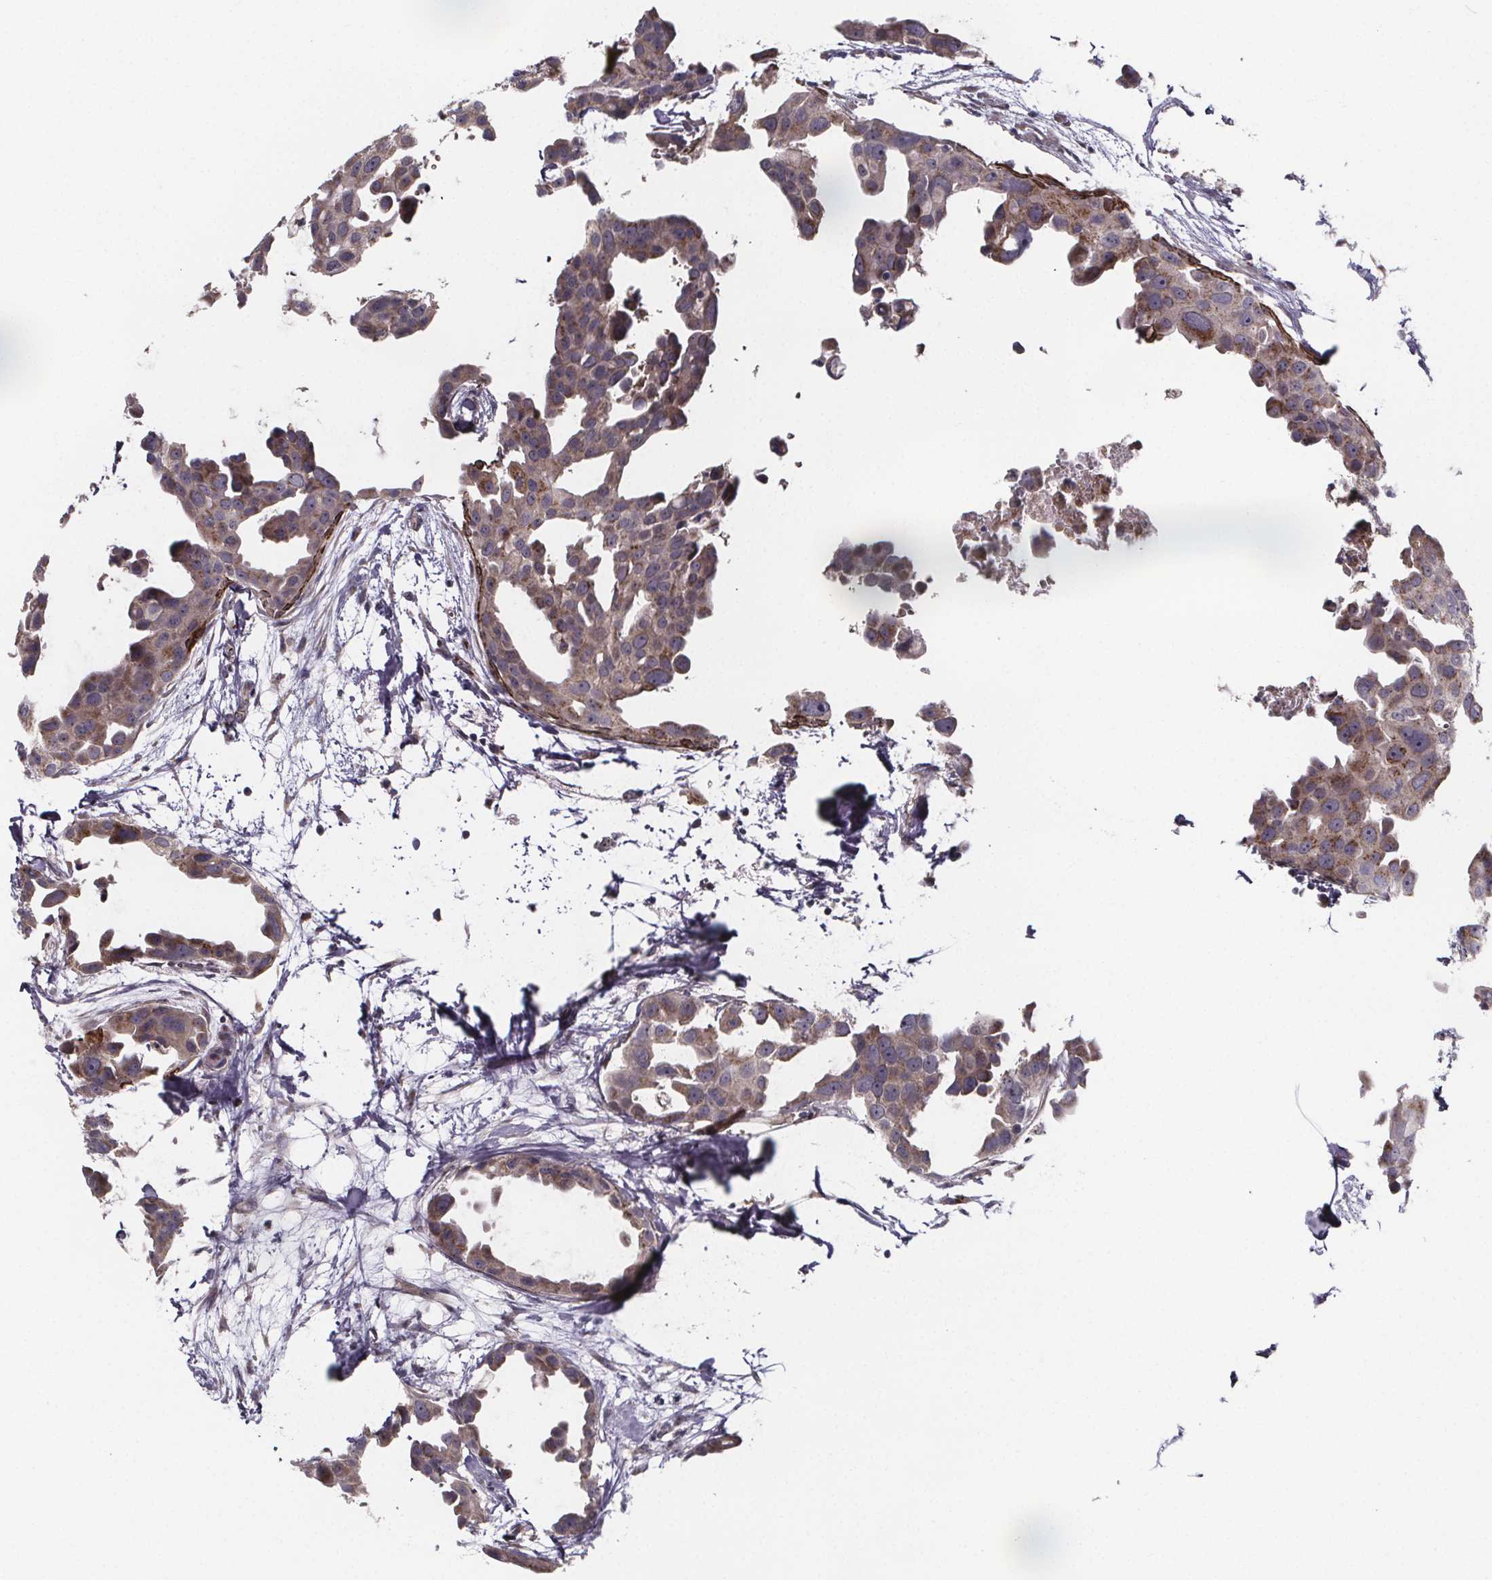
{"staining": {"intensity": "weak", "quantity": "25%-75%", "location": "cytoplasmic/membranous"}, "tissue": "breast cancer", "cell_type": "Tumor cells", "image_type": "cancer", "snomed": [{"axis": "morphology", "description": "Duct carcinoma"}, {"axis": "topography", "description": "Breast"}], "caption": "Immunohistochemistry (IHC) (DAB) staining of human invasive ductal carcinoma (breast) reveals weak cytoplasmic/membranous protein staining in approximately 25%-75% of tumor cells.", "gene": "NDST1", "patient": {"sex": "female", "age": 38}}